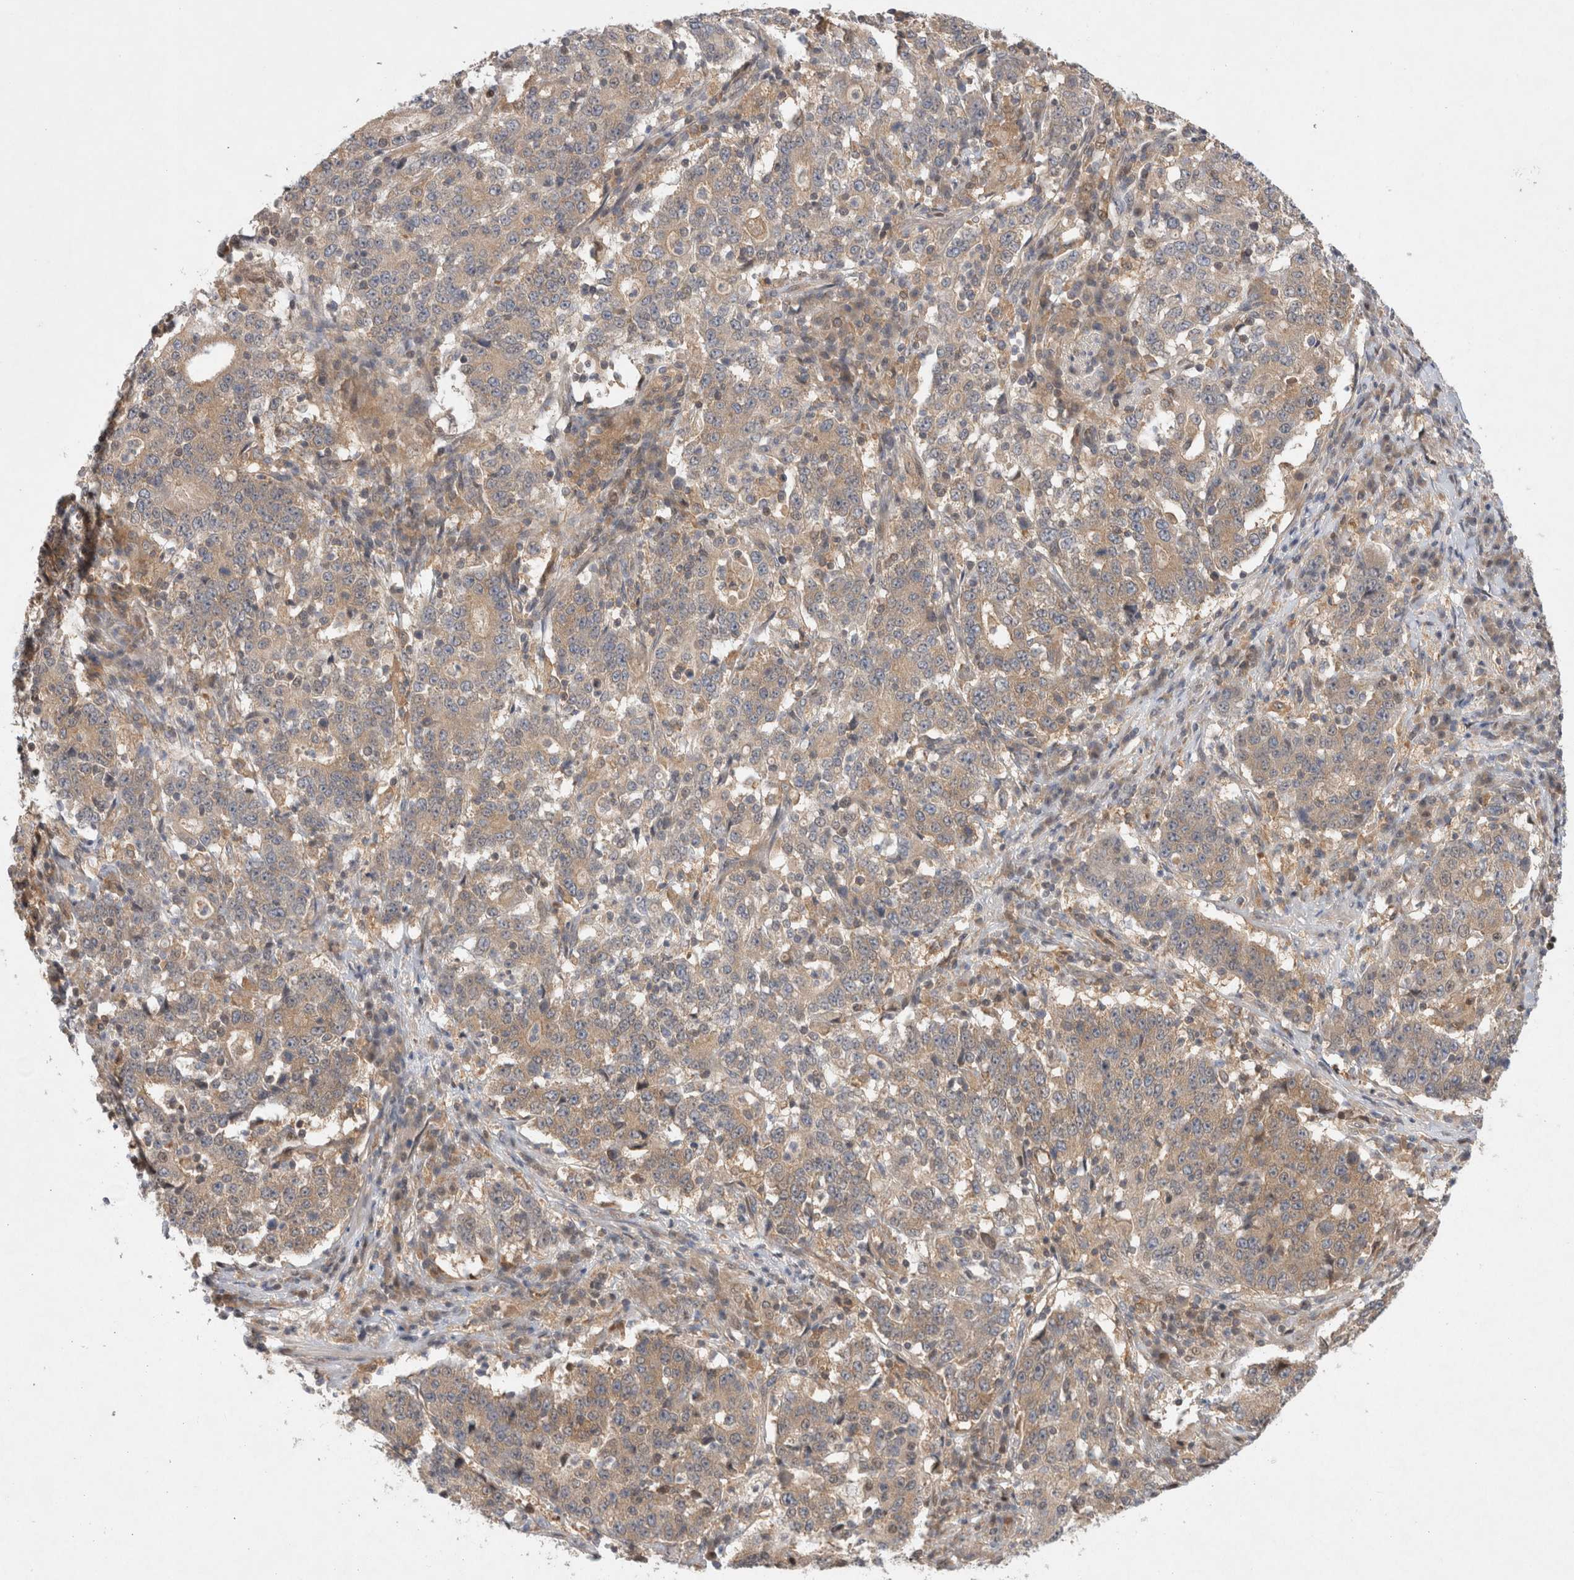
{"staining": {"intensity": "weak", "quantity": ">75%", "location": "cytoplasmic/membranous"}, "tissue": "stomach cancer", "cell_type": "Tumor cells", "image_type": "cancer", "snomed": [{"axis": "morphology", "description": "Adenocarcinoma, NOS"}, {"axis": "topography", "description": "Stomach"}], "caption": "A low amount of weak cytoplasmic/membranous expression is seen in approximately >75% of tumor cells in stomach cancer (adenocarcinoma) tissue. The protein of interest is stained brown, and the nuclei are stained in blue (DAB IHC with brightfield microscopy, high magnification).", "gene": "HTT", "patient": {"sex": "male", "age": 59}}